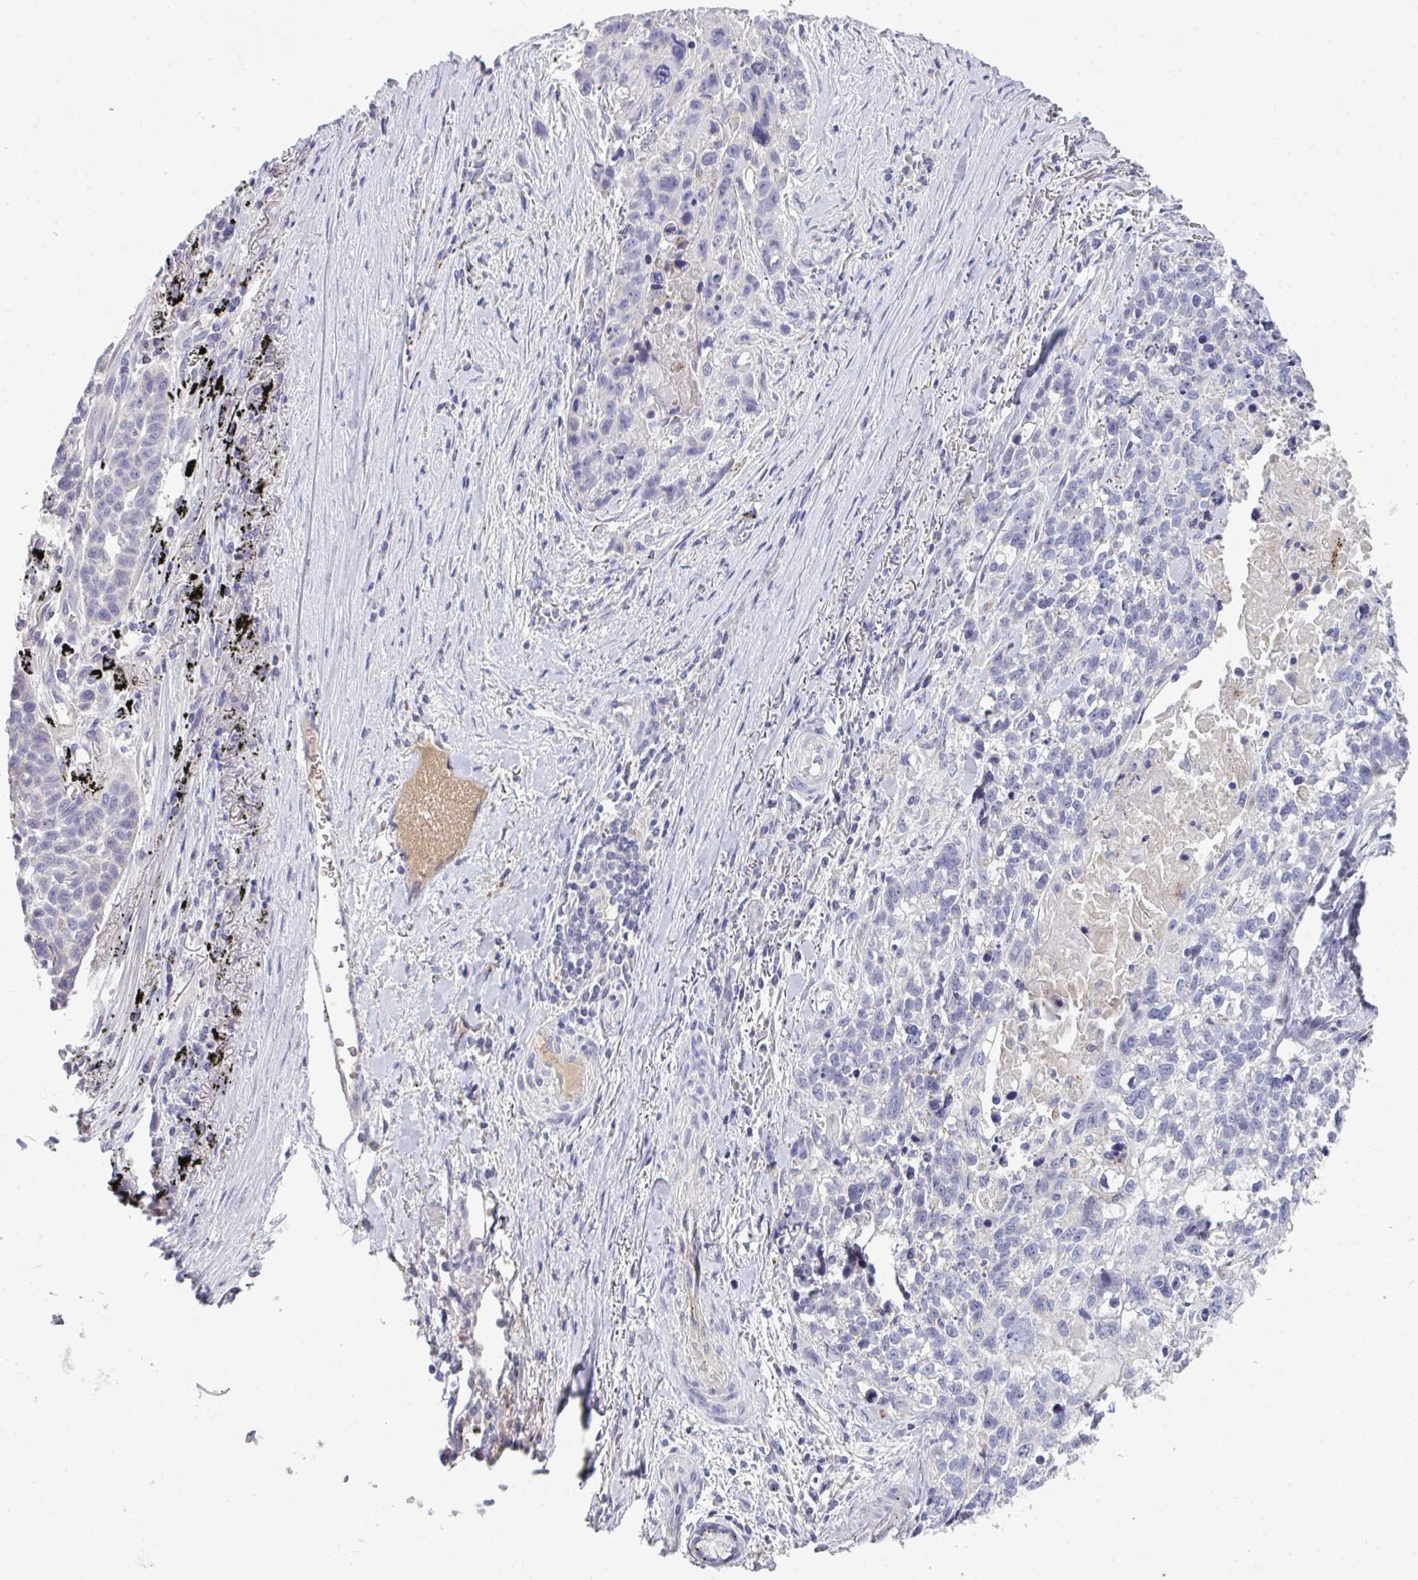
{"staining": {"intensity": "negative", "quantity": "none", "location": "none"}, "tissue": "lung cancer", "cell_type": "Tumor cells", "image_type": "cancer", "snomed": [{"axis": "morphology", "description": "Squamous cell carcinoma, NOS"}, {"axis": "topography", "description": "Lung"}], "caption": "High magnification brightfield microscopy of lung cancer (squamous cell carcinoma) stained with DAB (3,3'-diaminobenzidine) (brown) and counterstained with hematoxylin (blue): tumor cells show no significant positivity.", "gene": "HGFAC", "patient": {"sex": "male", "age": 74}}